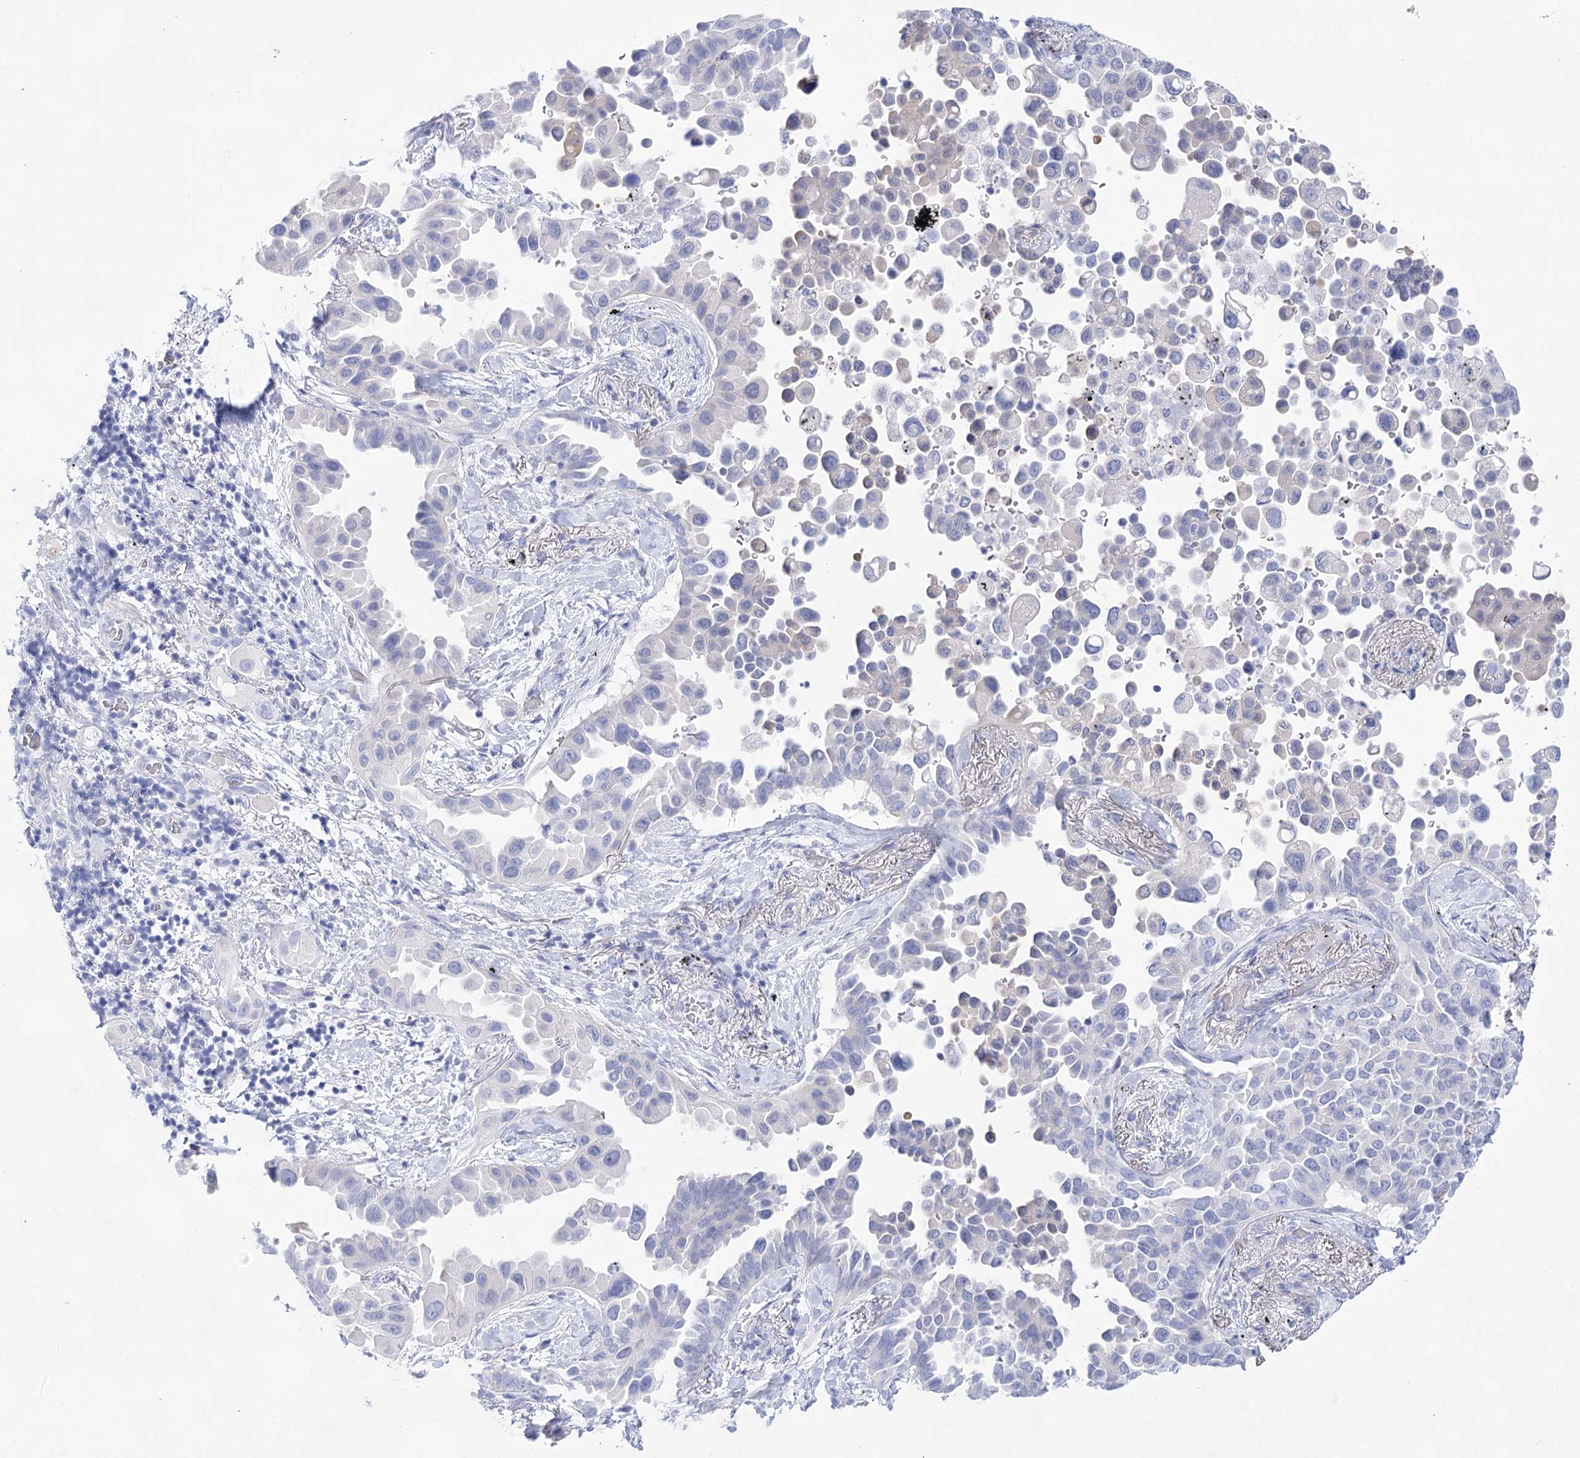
{"staining": {"intensity": "negative", "quantity": "none", "location": "none"}, "tissue": "lung cancer", "cell_type": "Tumor cells", "image_type": "cancer", "snomed": [{"axis": "morphology", "description": "Adenocarcinoma, NOS"}, {"axis": "topography", "description": "Lung"}], "caption": "Immunohistochemistry (IHC) of human lung cancer (adenocarcinoma) displays no positivity in tumor cells.", "gene": "LALBA", "patient": {"sex": "female", "age": 67}}